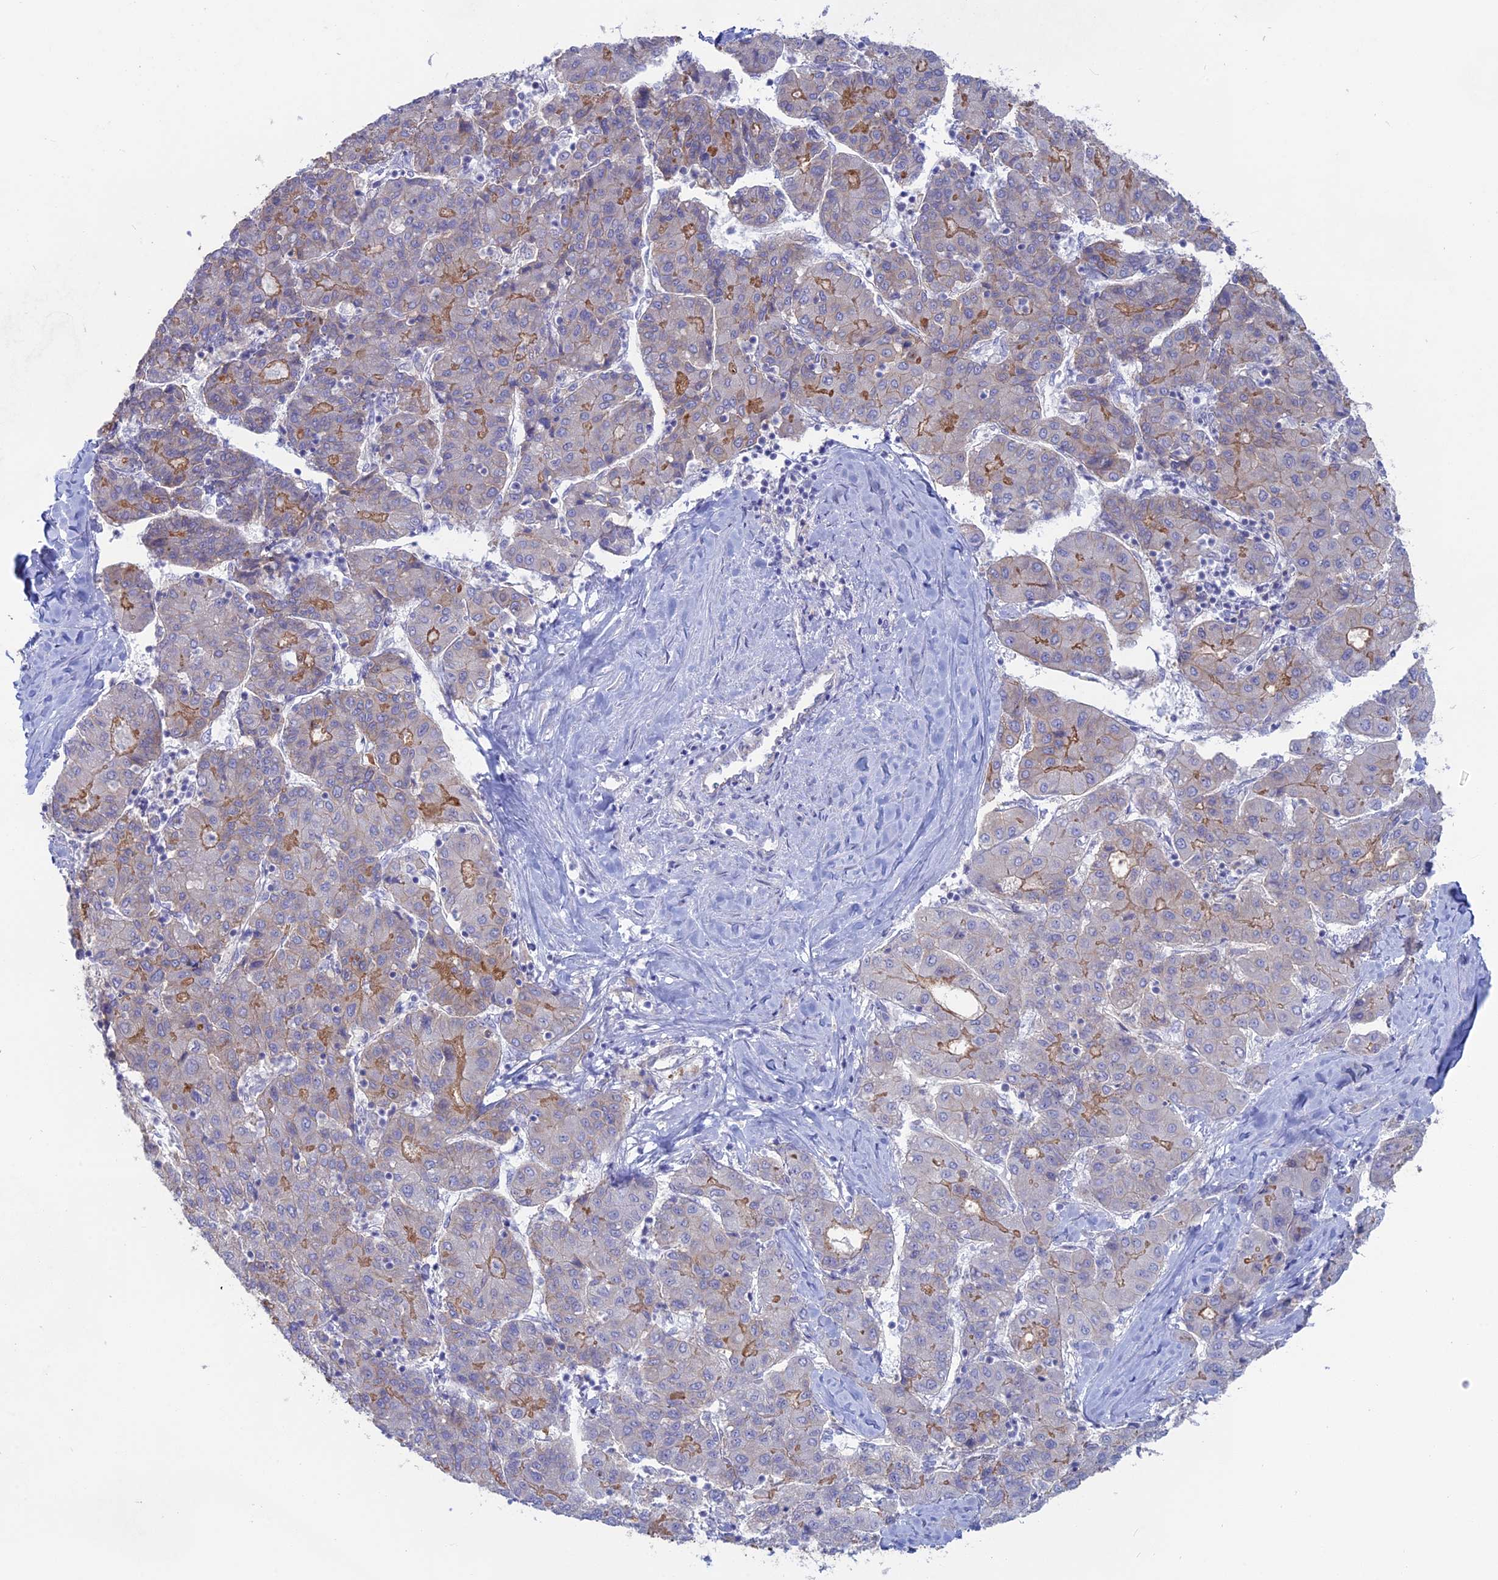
{"staining": {"intensity": "moderate", "quantity": "25%-75%", "location": "cytoplasmic/membranous"}, "tissue": "liver cancer", "cell_type": "Tumor cells", "image_type": "cancer", "snomed": [{"axis": "morphology", "description": "Carcinoma, Hepatocellular, NOS"}, {"axis": "topography", "description": "Liver"}], "caption": "Protein staining demonstrates moderate cytoplasmic/membranous staining in about 25%-75% of tumor cells in liver hepatocellular carcinoma.", "gene": "MYO5B", "patient": {"sex": "male", "age": 65}}